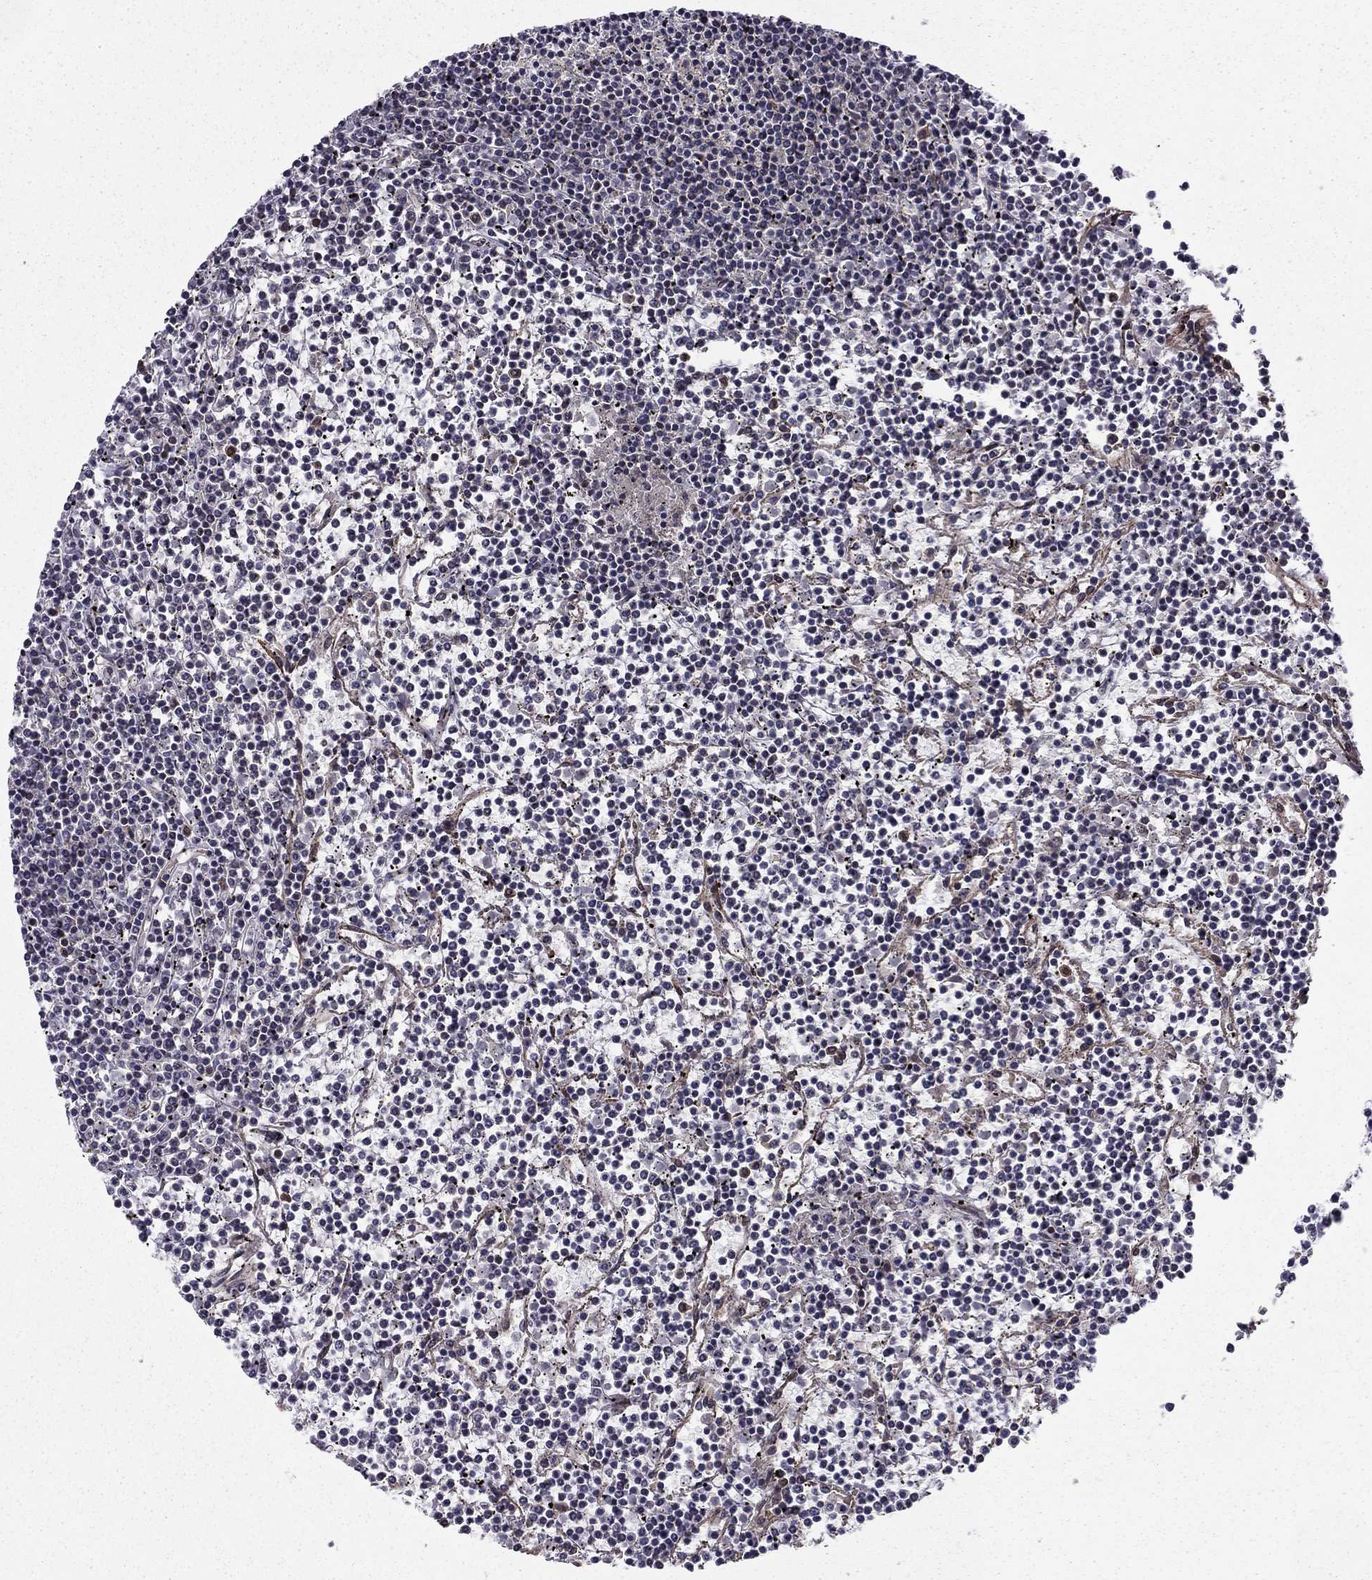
{"staining": {"intensity": "negative", "quantity": "none", "location": "none"}, "tissue": "lymphoma", "cell_type": "Tumor cells", "image_type": "cancer", "snomed": [{"axis": "morphology", "description": "Malignant lymphoma, non-Hodgkin's type, Low grade"}, {"axis": "topography", "description": "Spleen"}], "caption": "Immunohistochemistry image of neoplastic tissue: human lymphoma stained with DAB (3,3'-diaminobenzidine) demonstrates no significant protein positivity in tumor cells.", "gene": "SHMT1", "patient": {"sex": "female", "age": 19}}